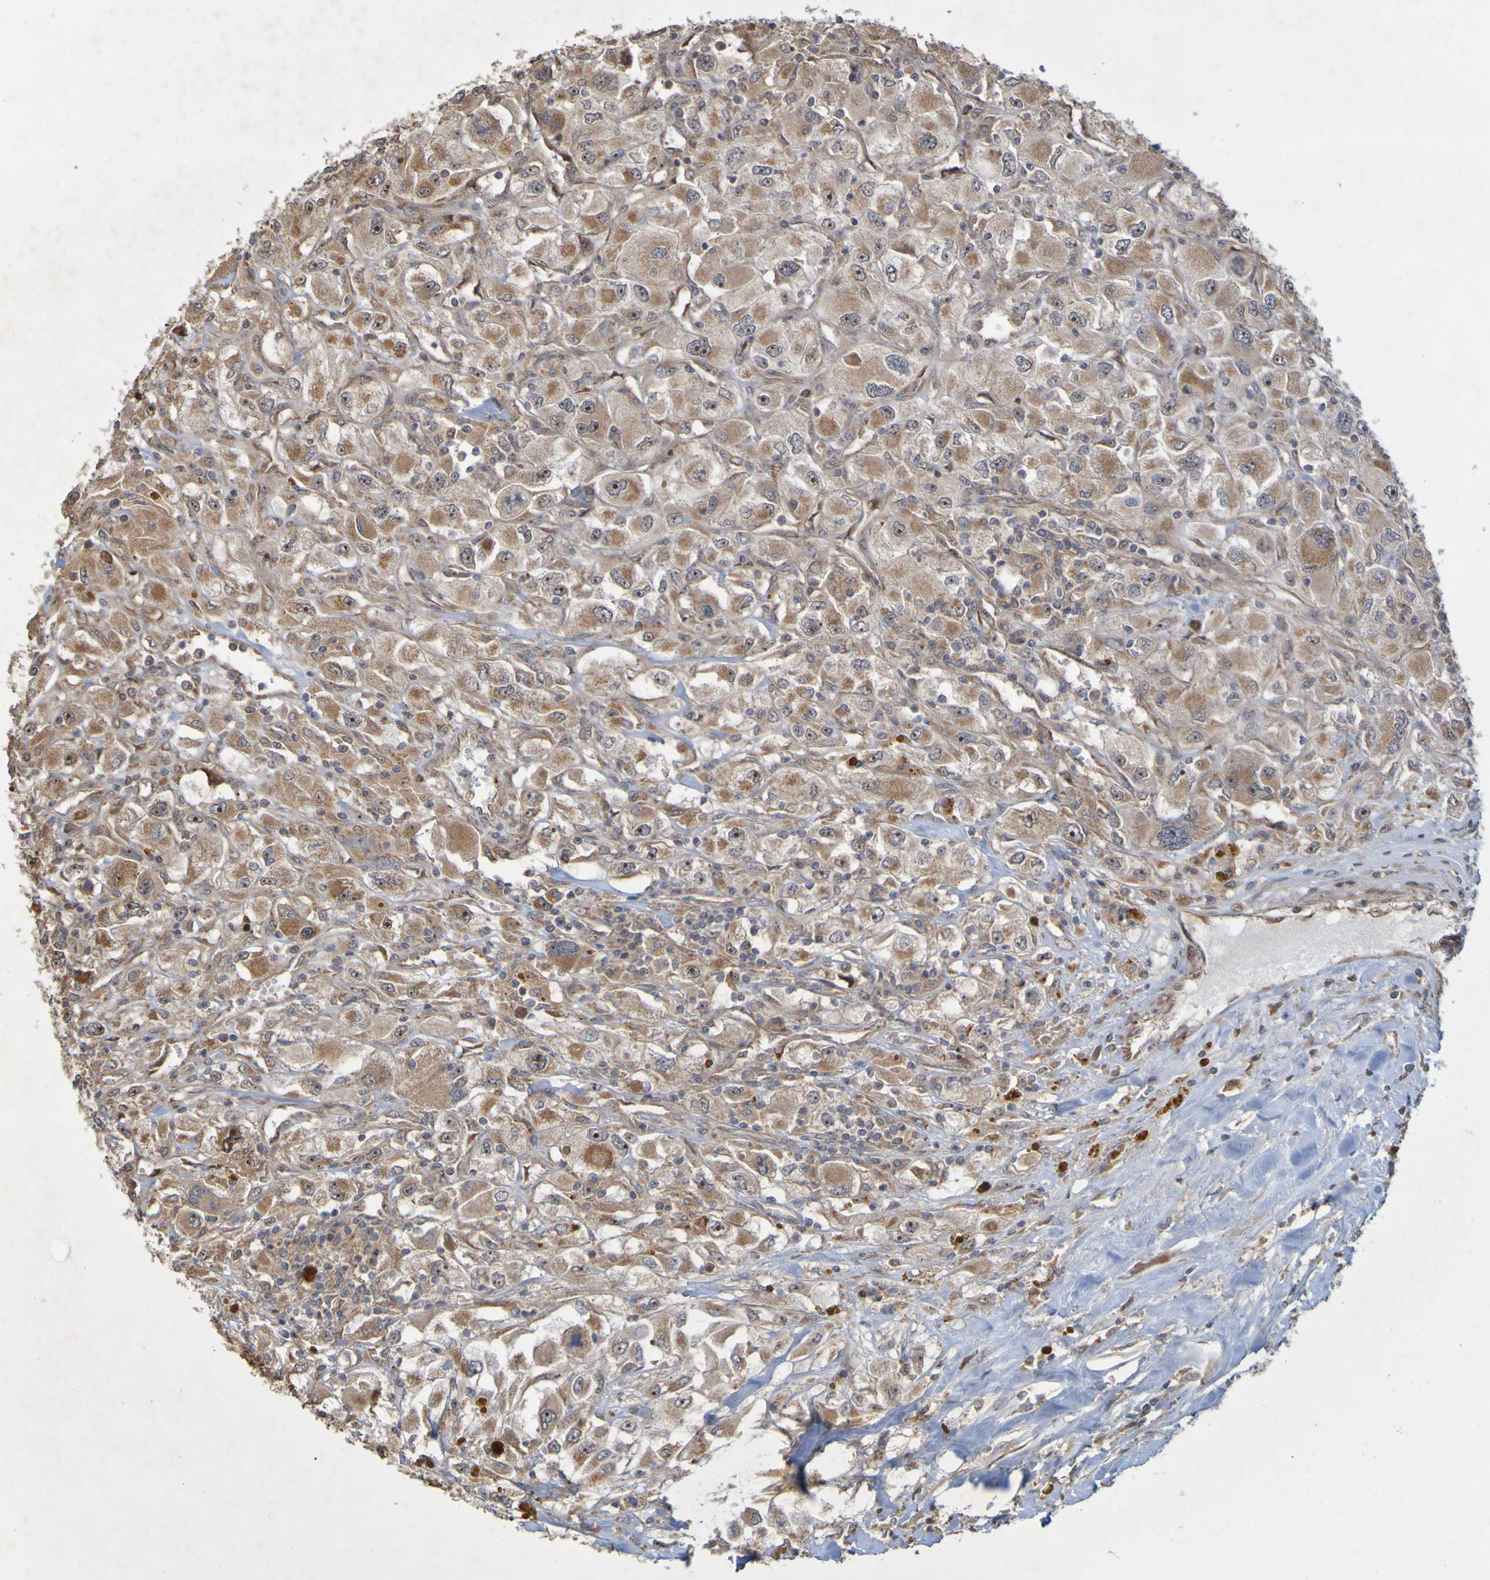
{"staining": {"intensity": "moderate", "quantity": ">75%", "location": "cytoplasmic/membranous,nuclear"}, "tissue": "renal cancer", "cell_type": "Tumor cells", "image_type": "cancer", "snomed": [{"axis": "morphology", "description": "Adenocarcinoma, NOS"}, {"axis": "topography", "description": "Kidney"}], "caption": "Immunohistochemistry of renal cancer (adenocarcinoma) displays medium levels of moderate cytoplasmic/membranous and nuclear expression in about >75% of tumor cells.", "gene": "TMBIM1", "patient": {"sex": "female", "age": 52}}